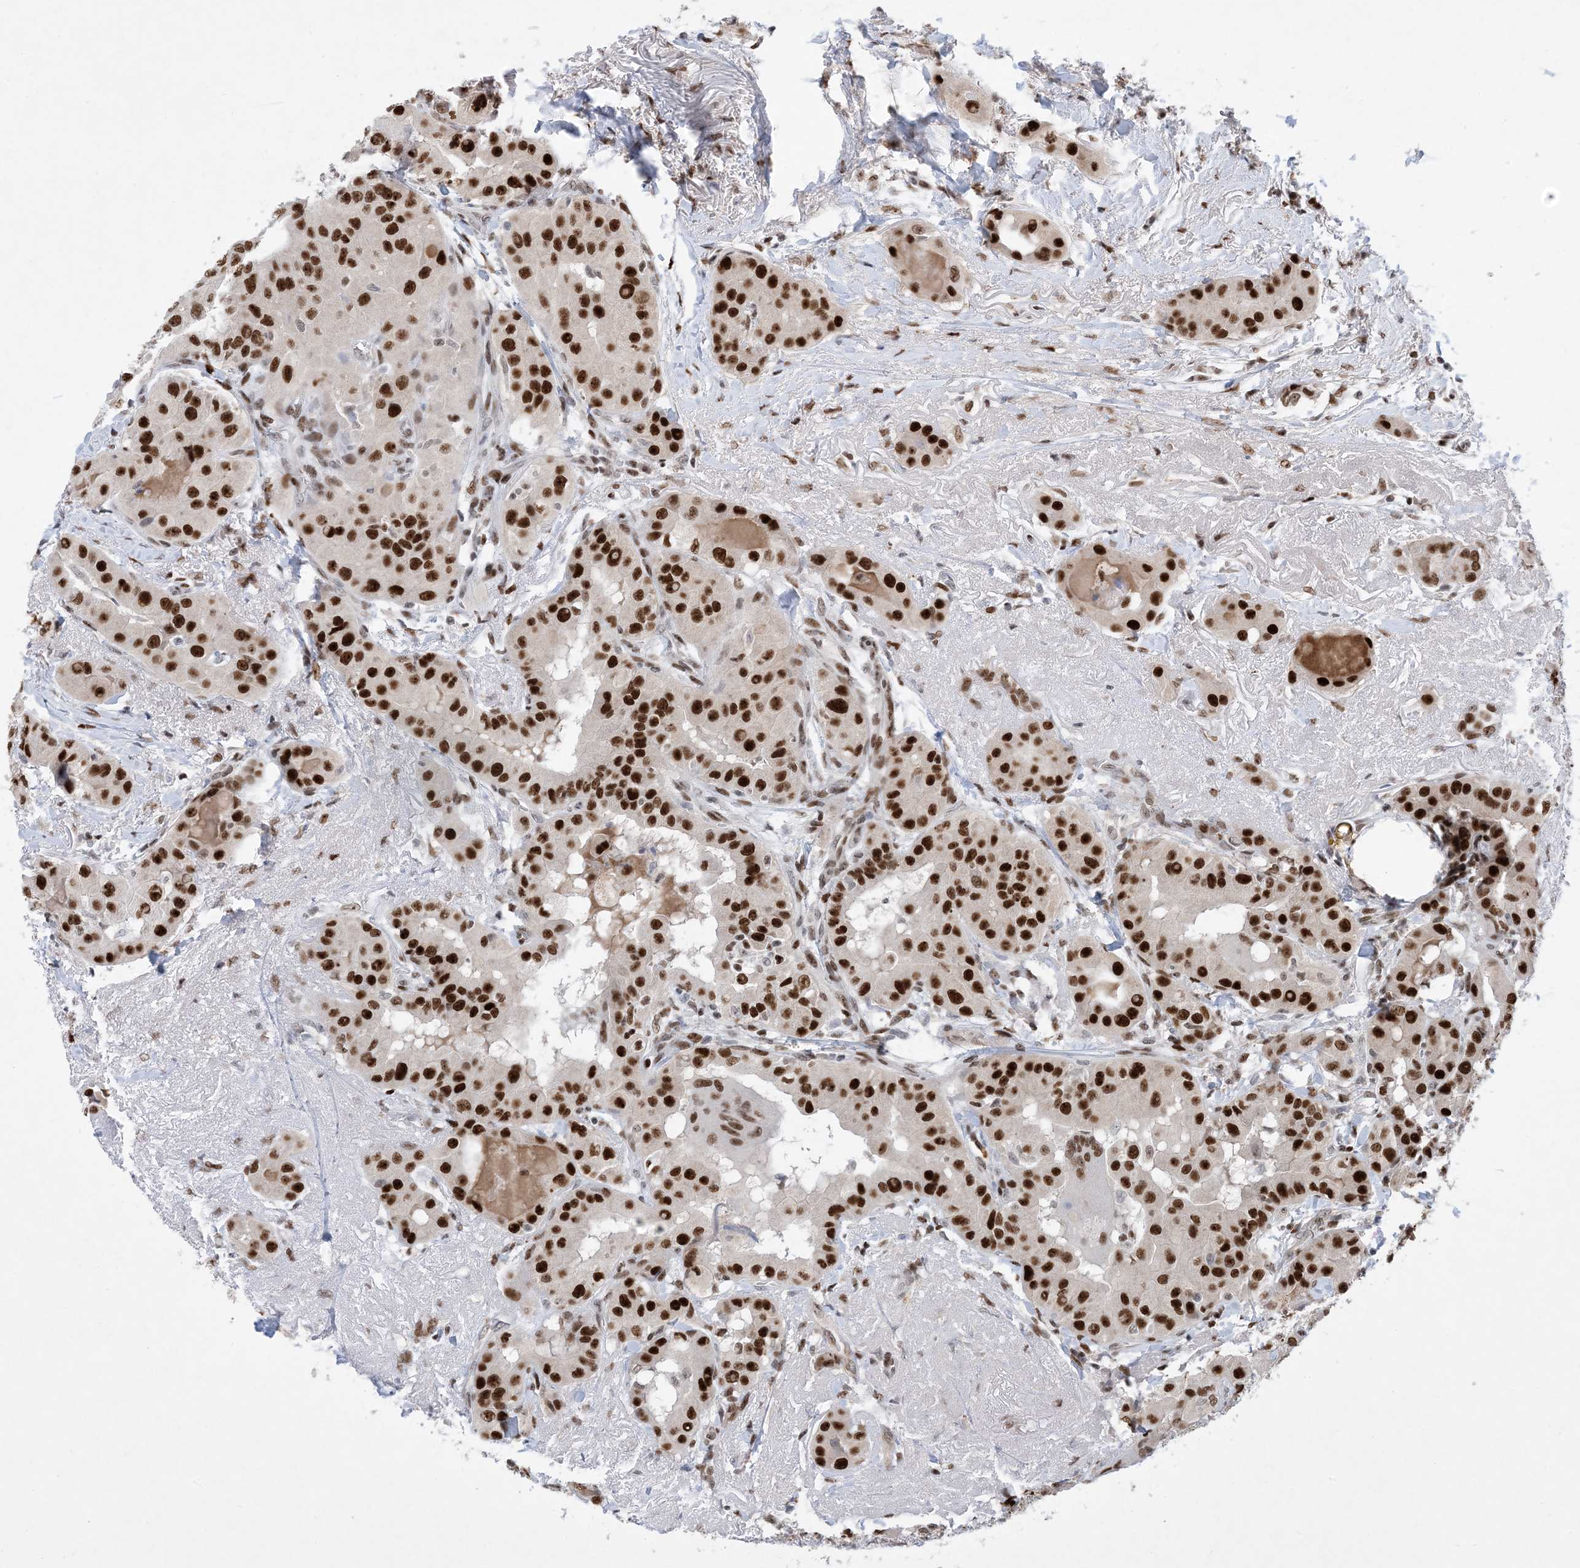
{"staining": {"intensity": "strong", "quantity": ">75%", "location": "nuclear"}, "tissue": "thyroid cancer", "cell_type": "Tumor cells", "image_type": "cancer", "snomed": [{"axis": "morphology", "description": "Papillary adenocarcinoma, NOS"}, {"axis": "topography", "description": "Thyroid gland"}], "caption": "Immunohistochemistry staining of papillary adenocarcinoma (thyroid), which shows high levels of strong nuclear expression in about >75% of tumor cells indicating strong nuclear protein positivity. The staining was performed using DAB (brown) for protein detection and nuclei were counterstained in hematoxylin (blue).", "gene": "TSPYL1", "patient": {"sex": "male", "age": 33}}